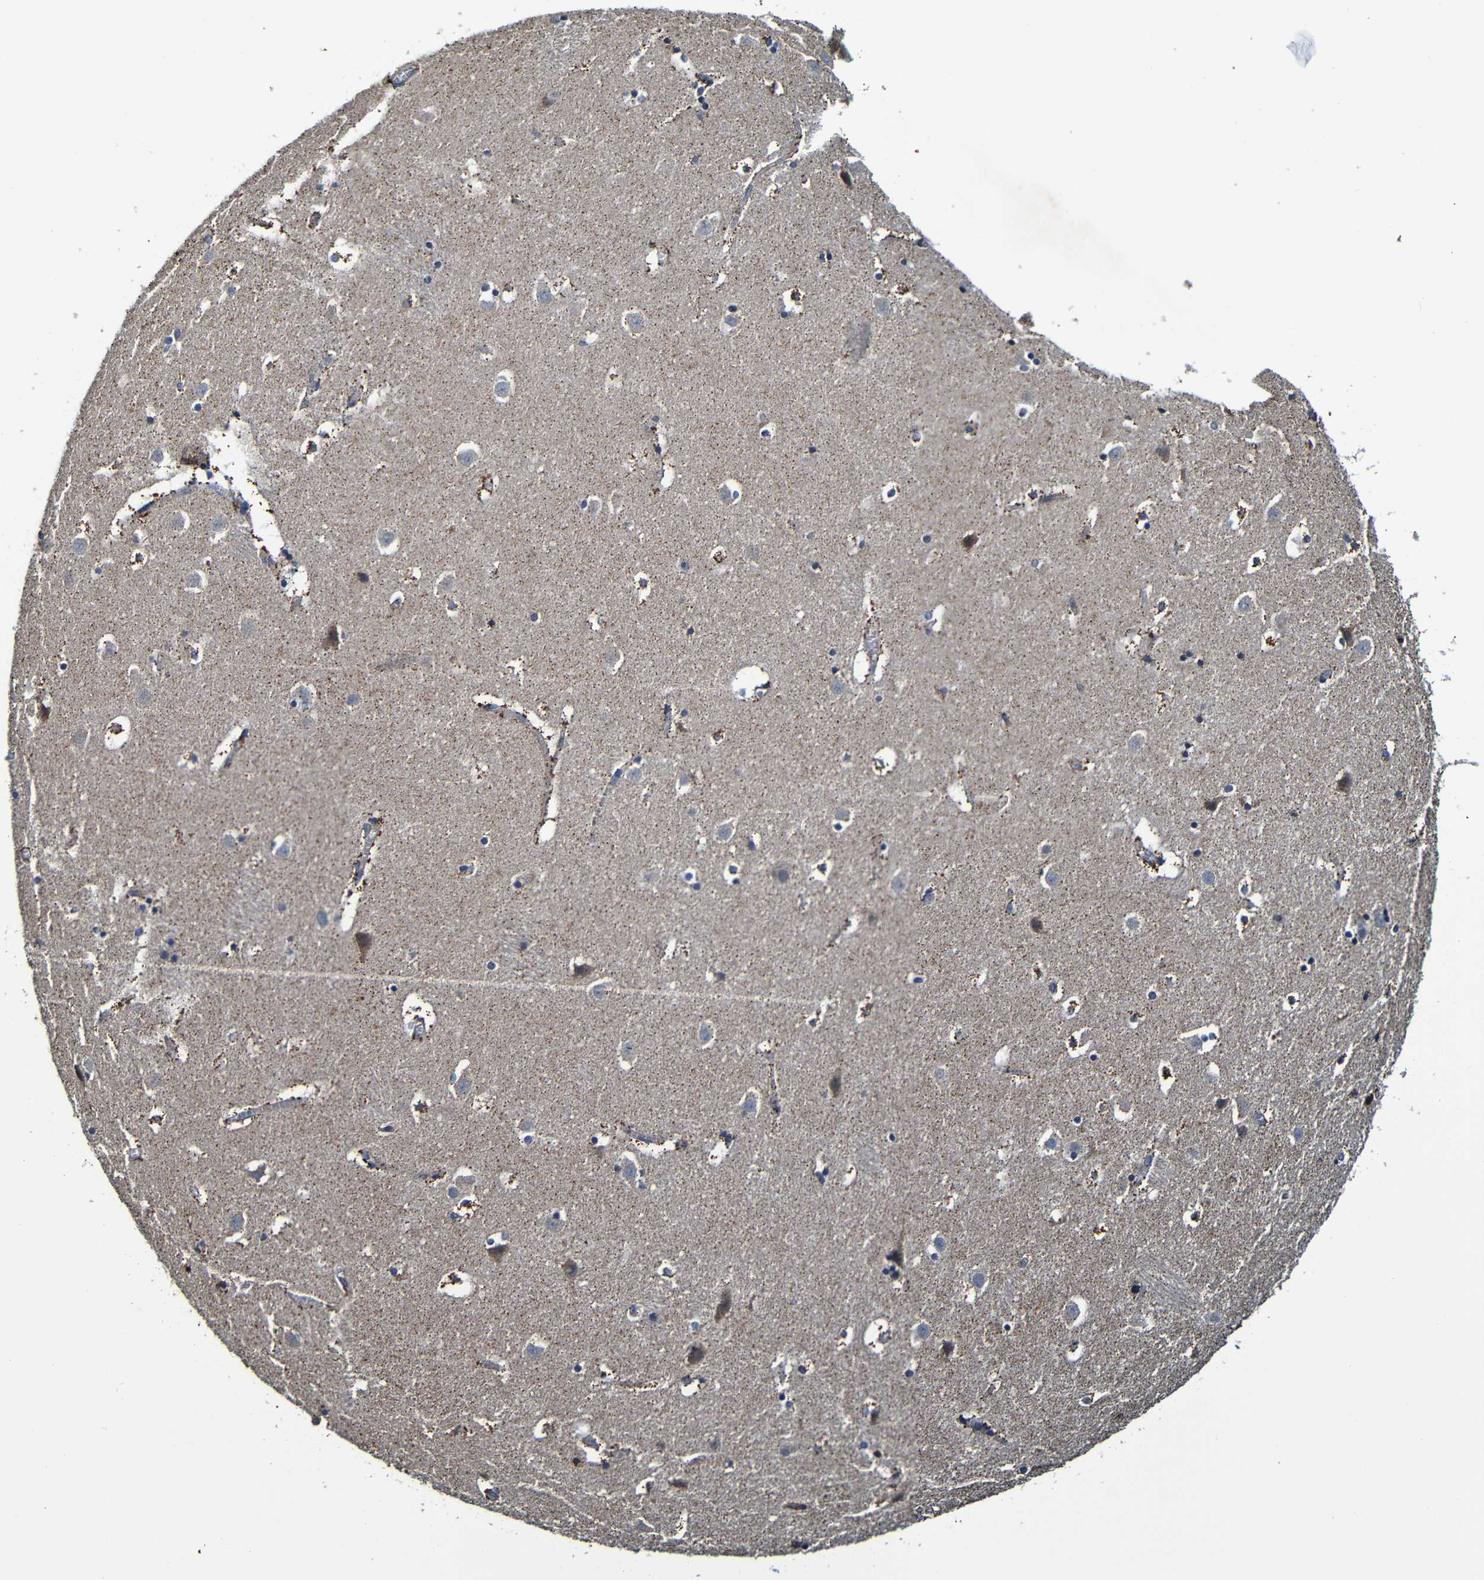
{"staining": {"intensity": "weak", "quantity": "25%-75%", "location": "cytoplasmic/membranous"}, "tissue": "caudate", "cell_type": "Glial cells", "image_type": "normal", "snomed": [{"axis": "morphology", "description": "Normal tissue, NOS"}, {"axis": "topography", "description": "Lateral ventricle wall"}], "caption": "Immunohistochemical staining of normal human caudate displays low levels of weak cytoplasmic/membranous positivity in about 25%-75% of glial cells. Using DAB (3,3'-diaminobenzidine) (brown) and hematoxylin (blue) stains, captured at high magnification using brightfield microscopy.", "gene": "ADAM15", "patient": {"sex": "male", "age": 45}}